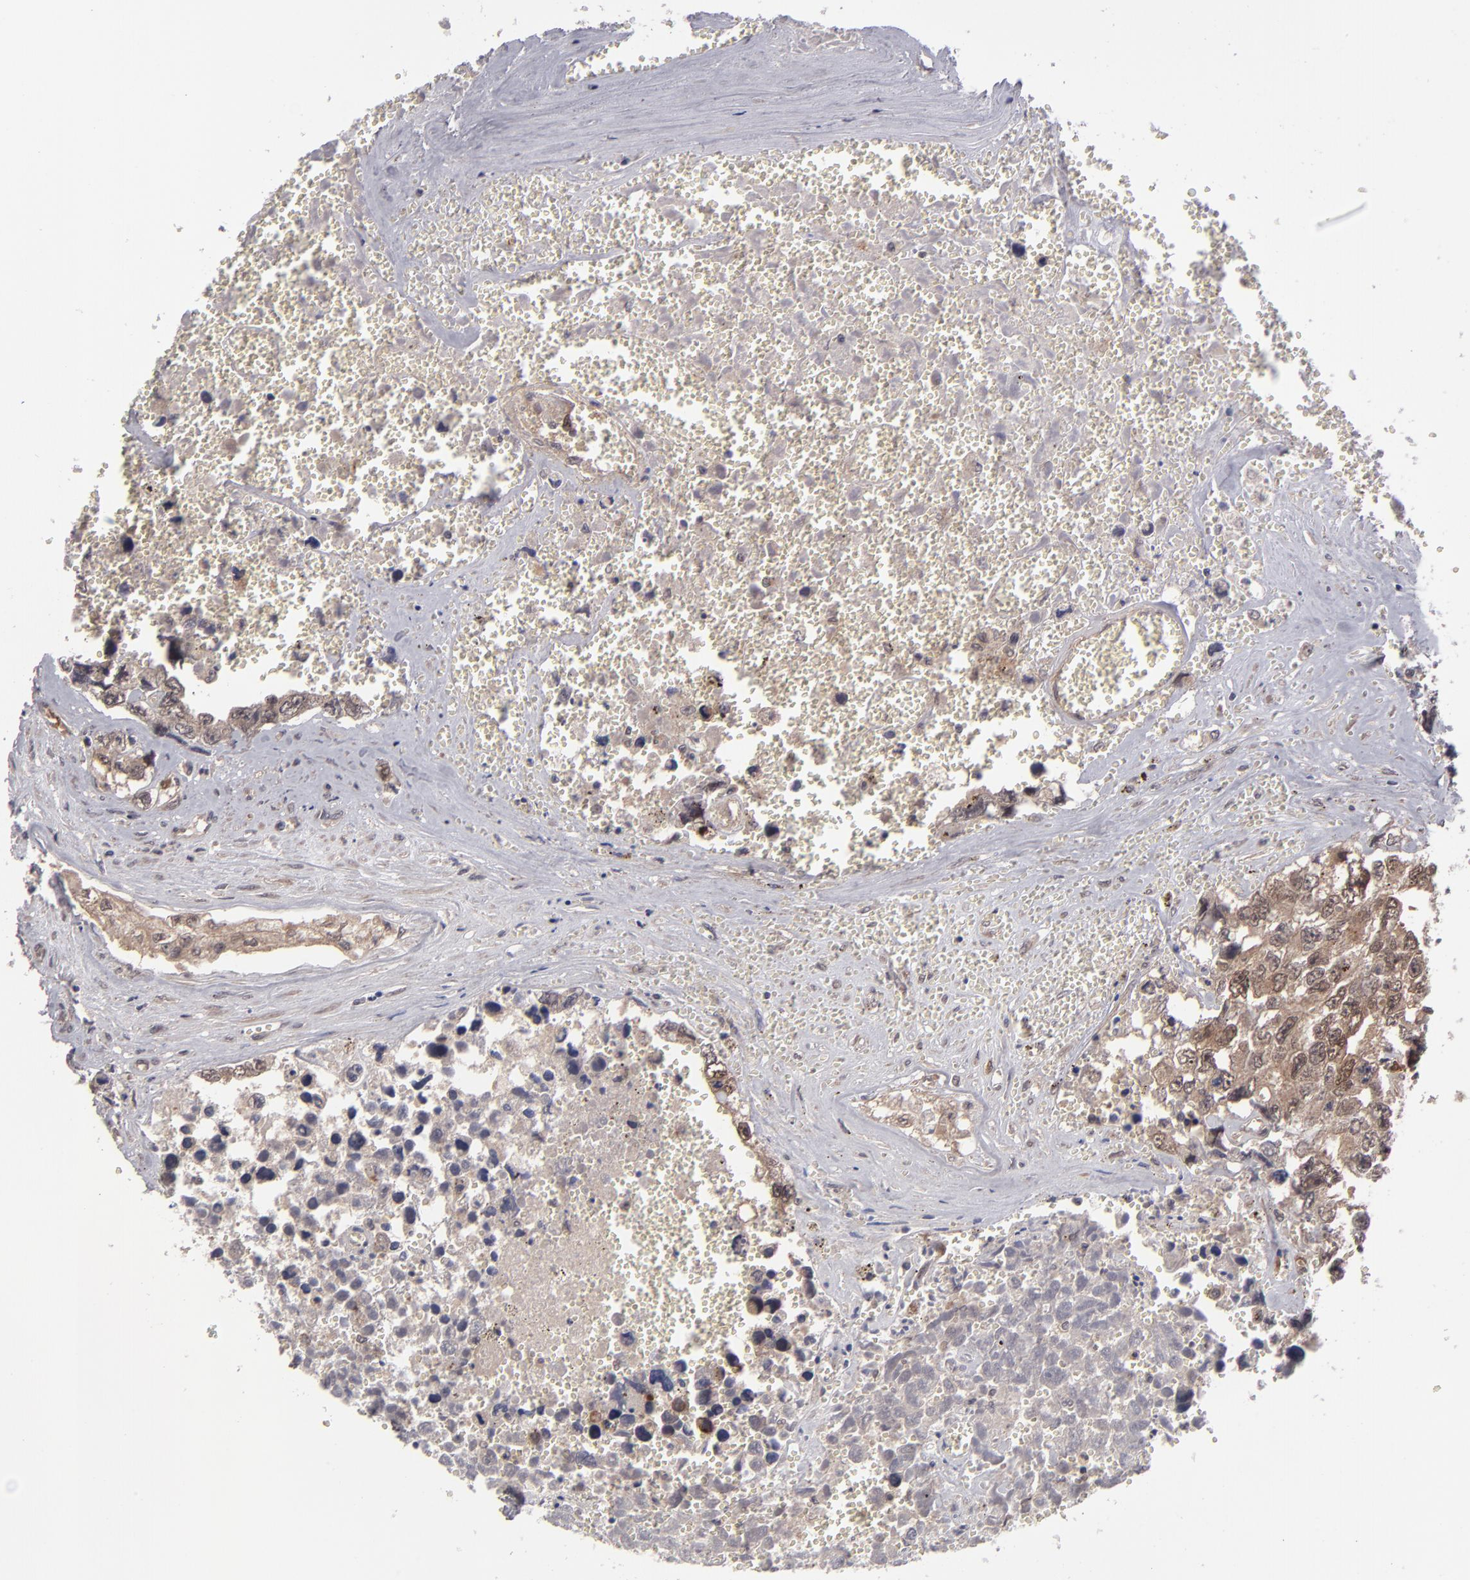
{"staining": {"intensity": "moderate", "quantity": ">75%", "location": "cytoplasmic/membranous,nuclear"}, "tissue": "testis cancer", "cell_type": "Tumor cells", "image_type": "cancer", "snomed": [{"axis": "morphology", "description": "Carcinoma, Embryonal, NOS"}, {"axis": "topography", "description": "Testis"}], "caption": "Brown immunohistochemical staining in human testis cancer demonstrates moderate cytoplasmic/membranous and nuclear positivity in approximately >75% of tumor cells.", "gene": "TYMS", "patient": {"sex": "male", "age": 31}}